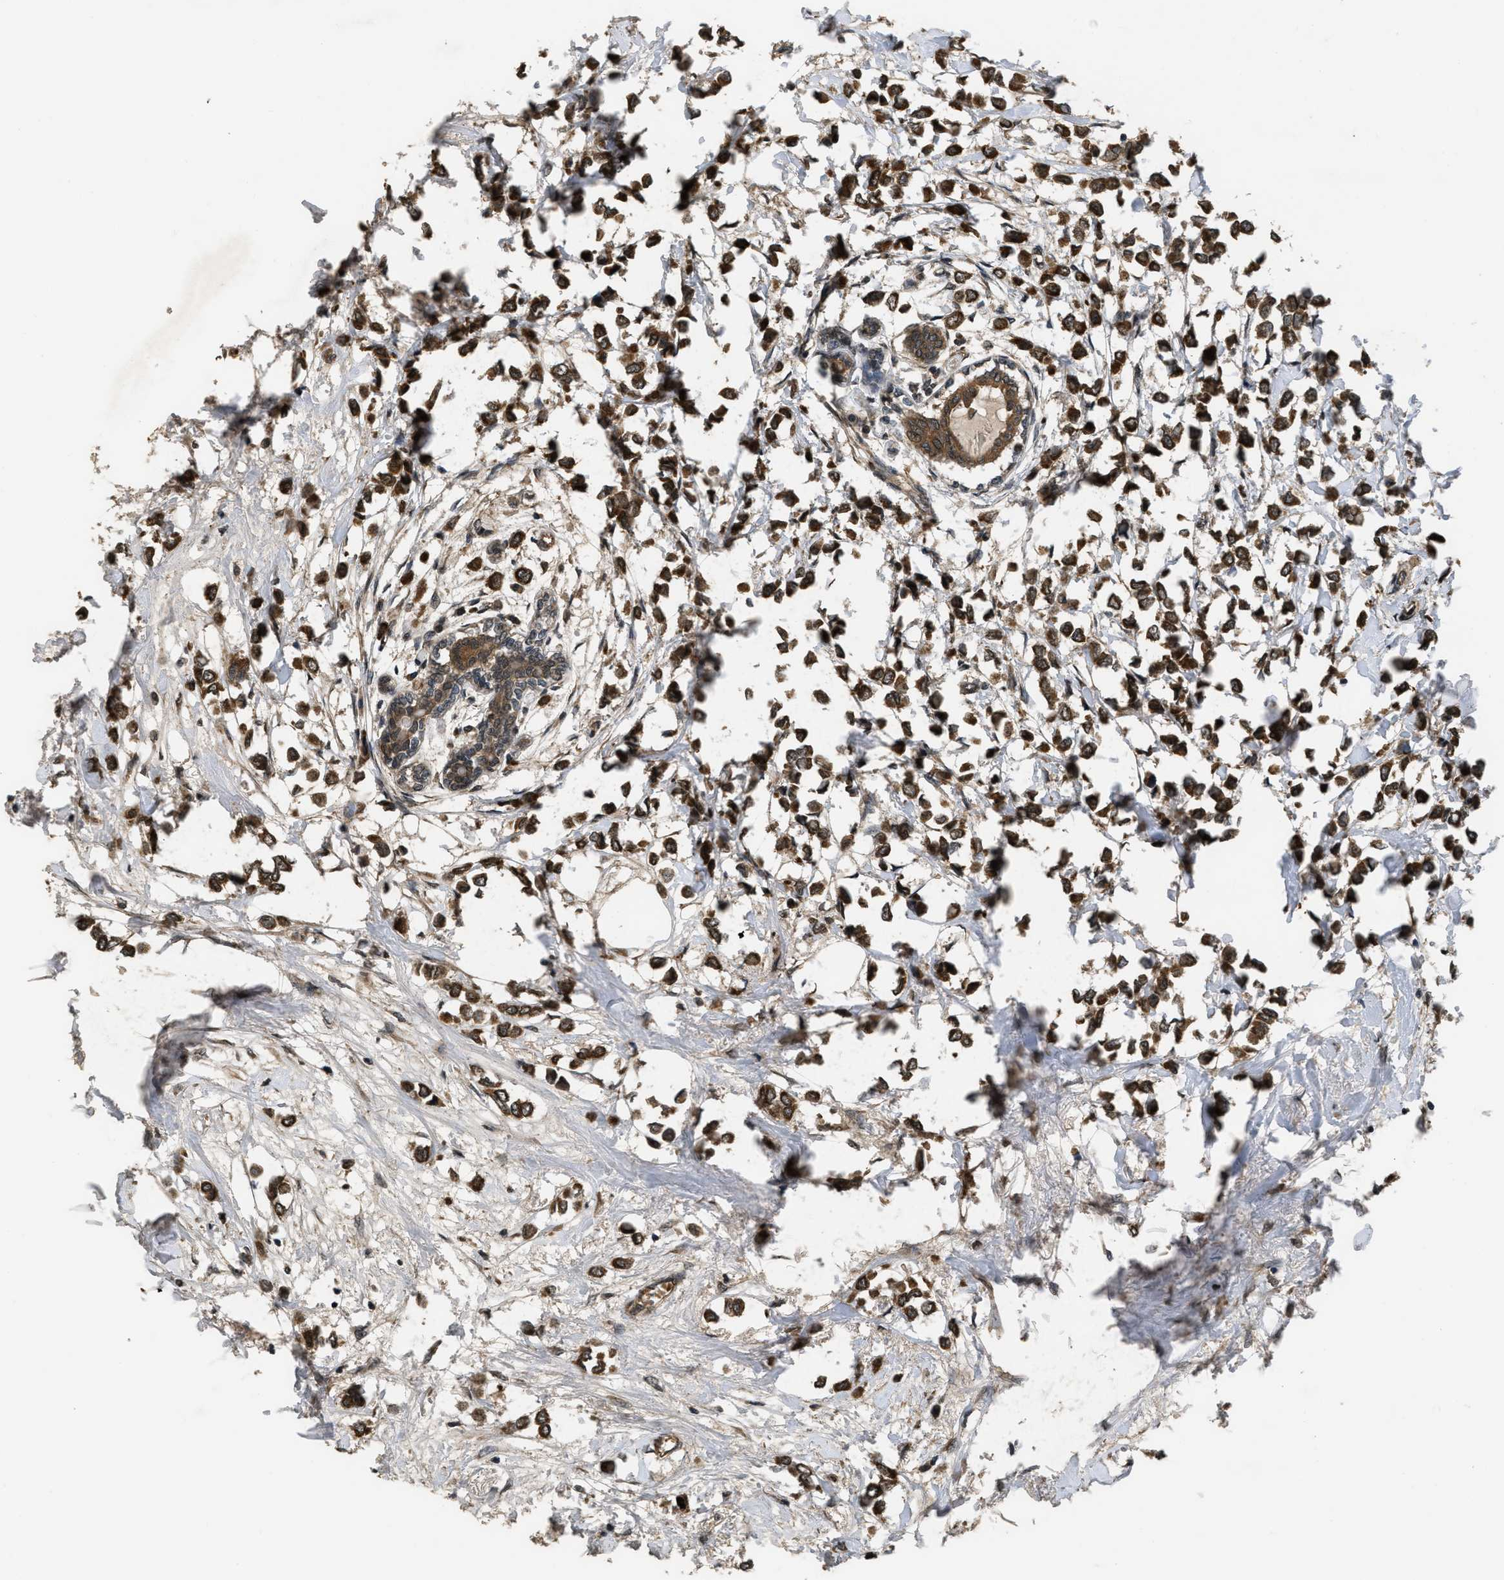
{"staining": {"intensity": "strong", "quantity": ">75%", "location": "cytoplasmic/membranous"}, "tissue": "breast cancer", "cell_type": "Tumor cells", "image_type": "cancer", "snomed": [{"axis": "morphology", "description": "Lobular carcinoma"}, {"axis": "topography", "description": "Breast"}], "caption": "Tumor cells demonstrate strong cytoplasmic/membranous staining in approximately >75% of cells in breast cancer.", "gene": "SPTLC1", "patient": {"sex": "female", "age": 51}}